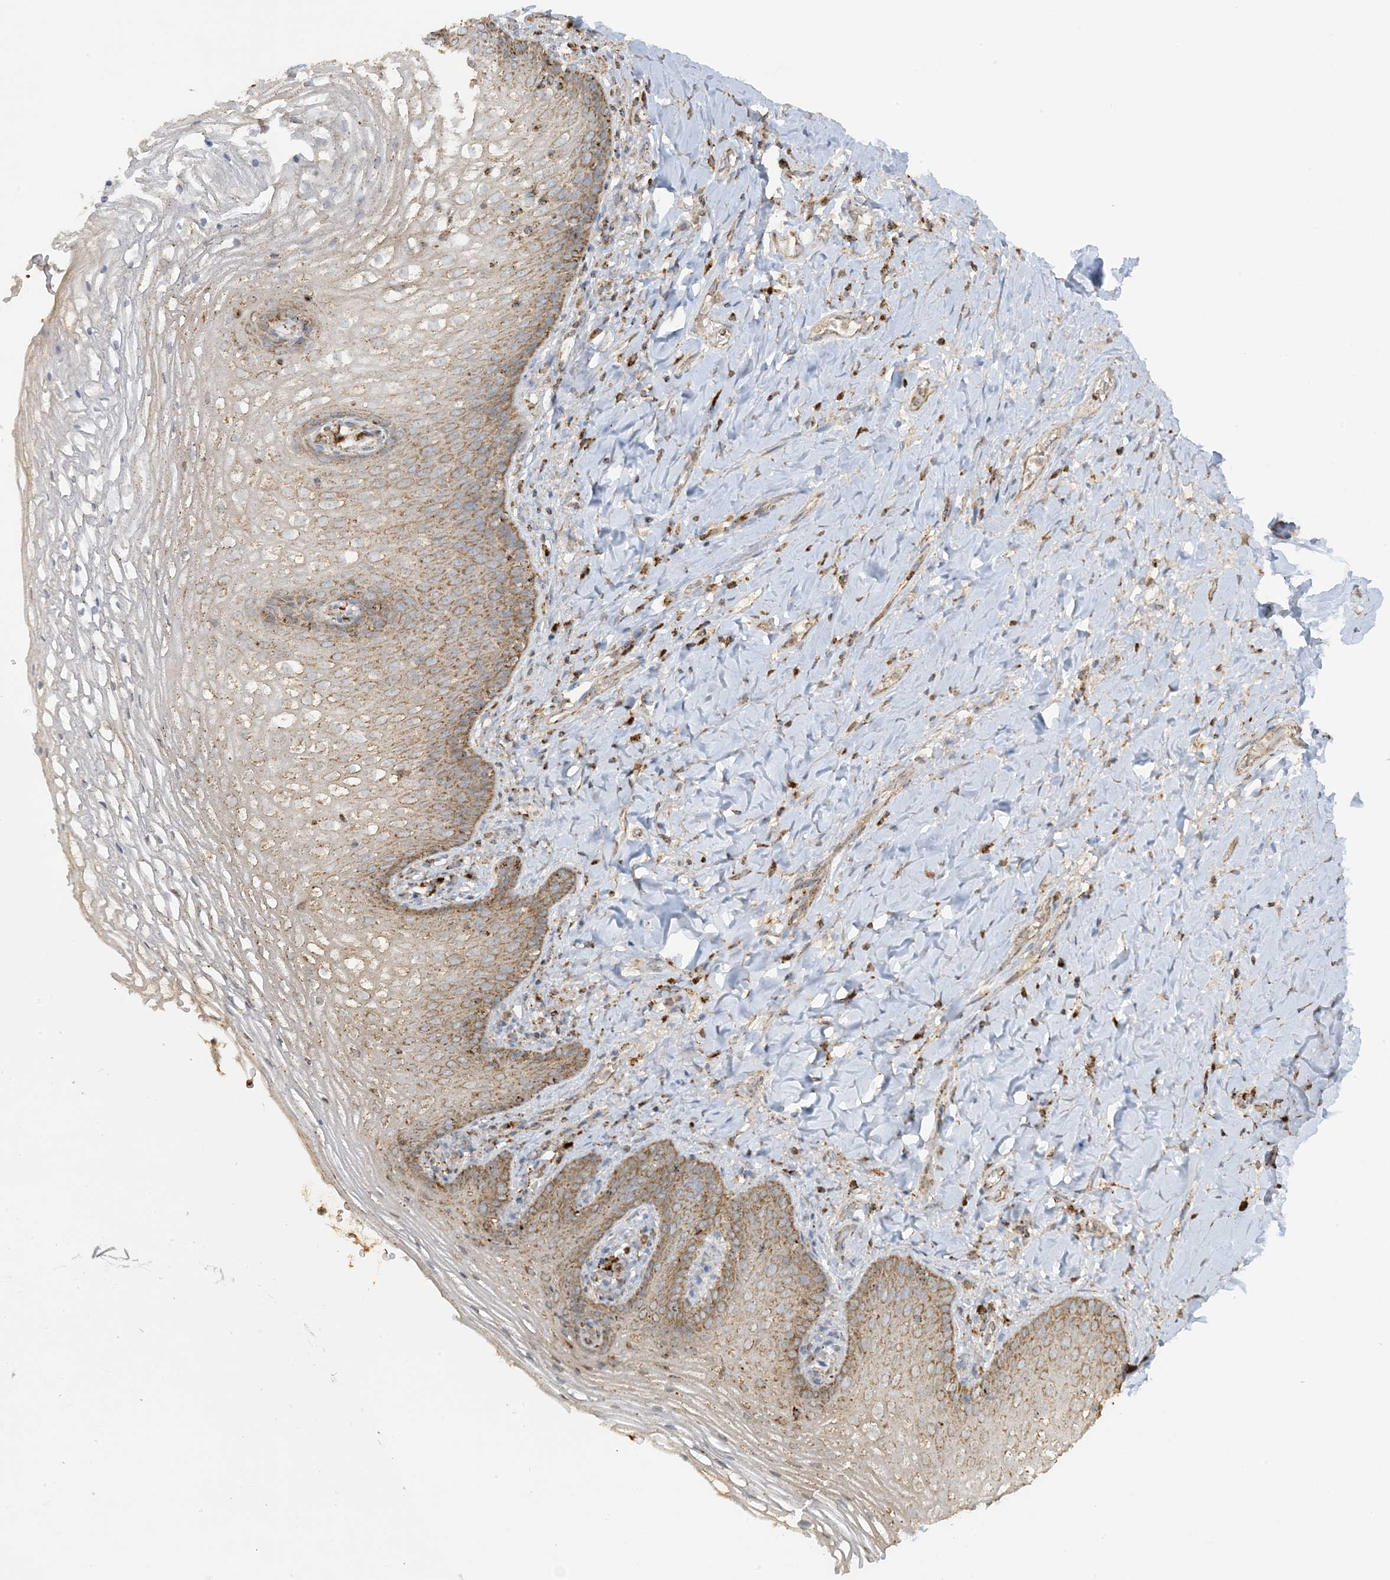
{"staining": {"intensity": "moderate", "quantity": ">75%", "location": "cytoplasmic/membranous"}, "tissue": "vagina", "cell_type": "Squamous epithelial cells", "image_type": "normal", "snomed": [{"axis": "morphology", "description": "Normal tissue, NOS"}, {"axis": "topography", "description": "Vagina"}], "caption": "Immunohistochemistry of unremarkable vagina exhibits medium levels of moderate cytoplasmic/membranous expression in approximately >75% of squamous epithelial cells.", "gene": "AGA", "patient": {"sex": "female", "age": 60}}